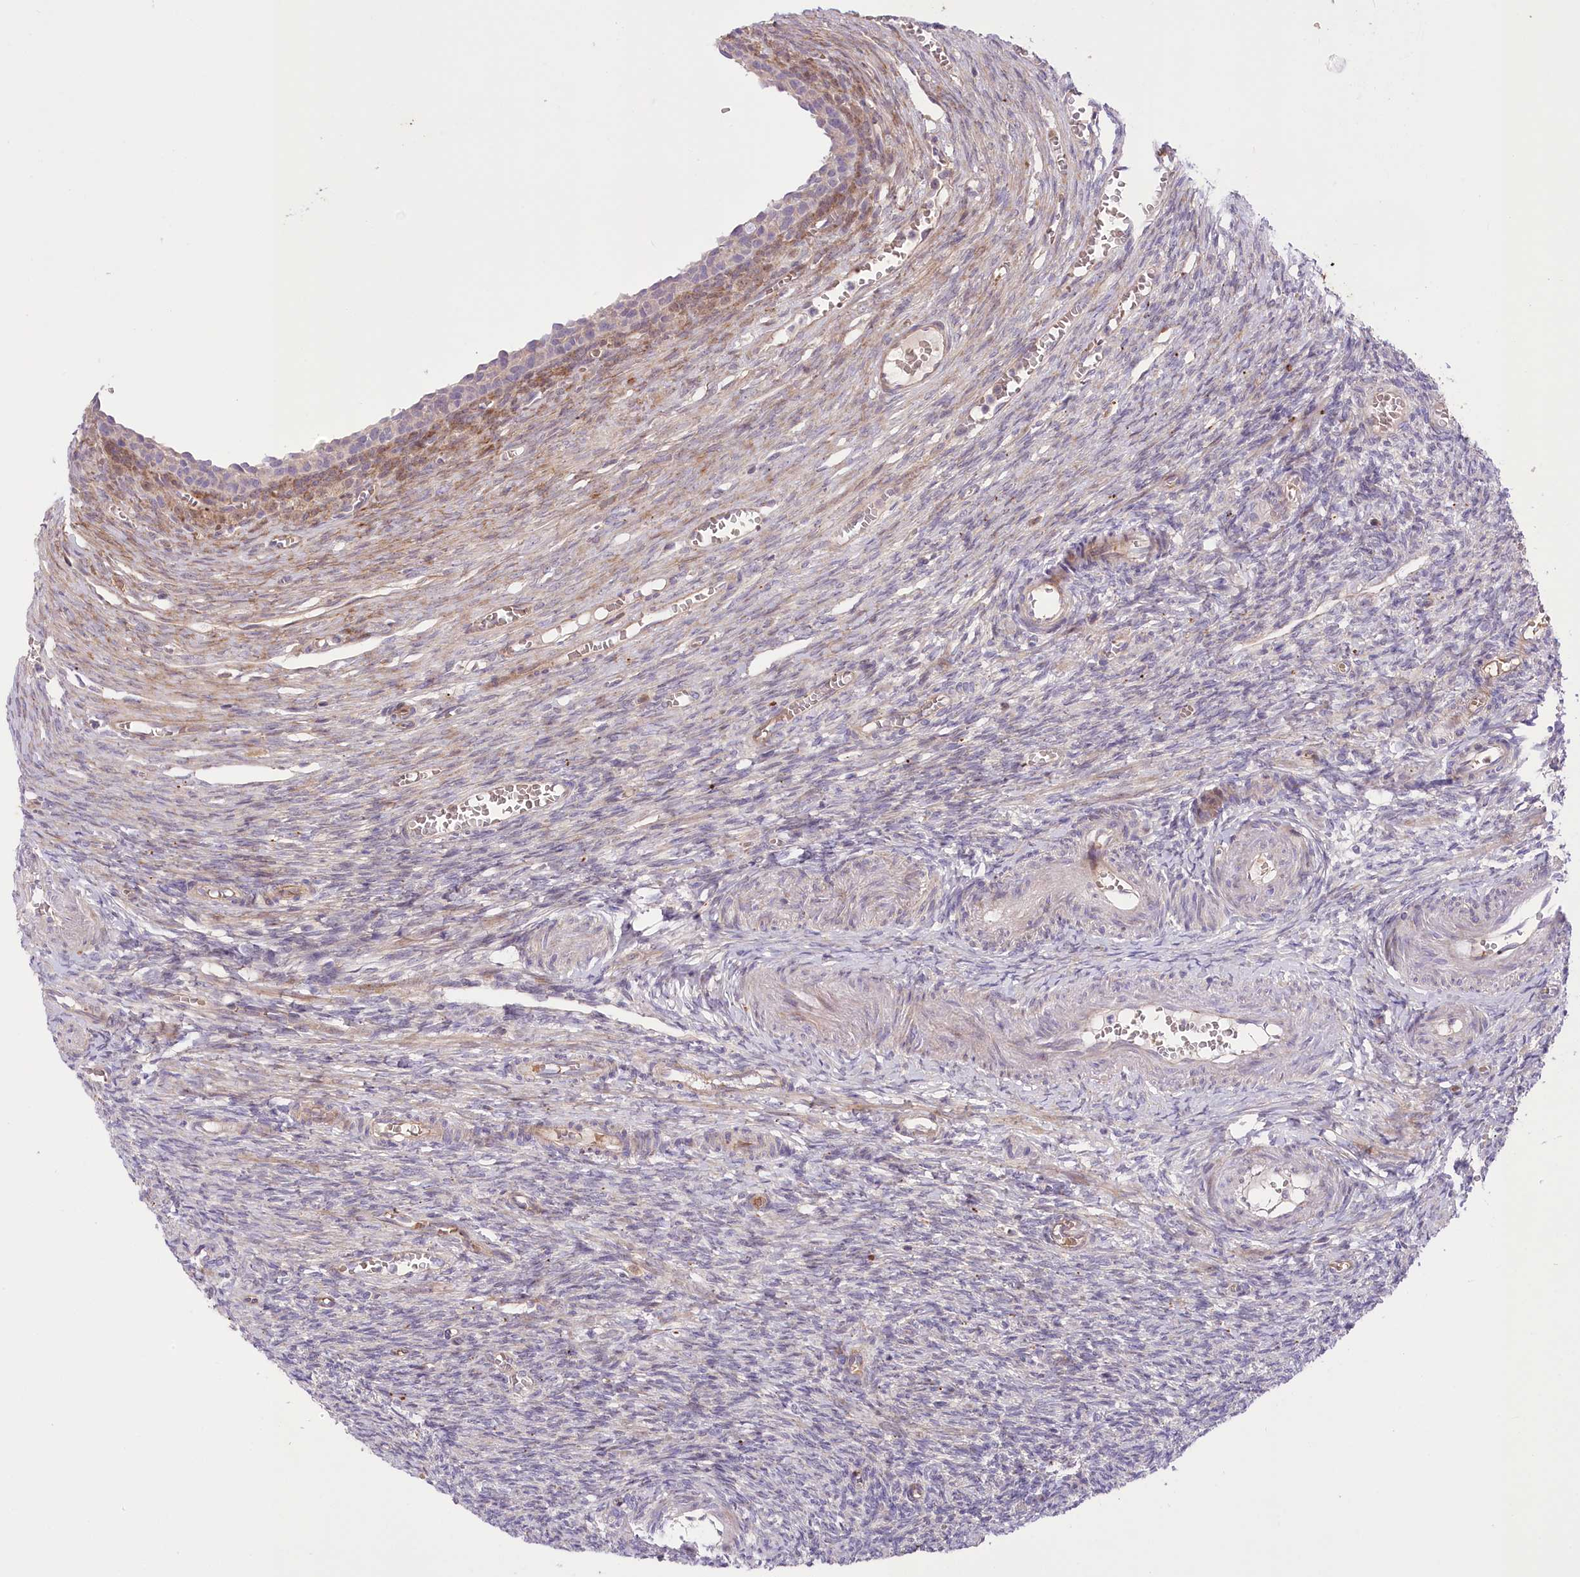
{"staining": {"intensity": "negative", "quantity": "none", "location": "none"}, "tissue": "ovary", "cell_type": "Follicle cells", "image_type": "normal", "snomed": [{"axis": "morphology", "description": "Normal tissue, NOS"}, {"axis": "topography", "description": "Ovary"}], "caption": "Immunohistochemical staining of unremarkable ovary exhibits no significant staining in follicle cells. (Brightfield microscopy of DAB (3,3'-diaminobenzidine) immunohistochemistry at high magnification).", "gene": "TRUB1", "patient": {"sex": "female", "age": 27}}